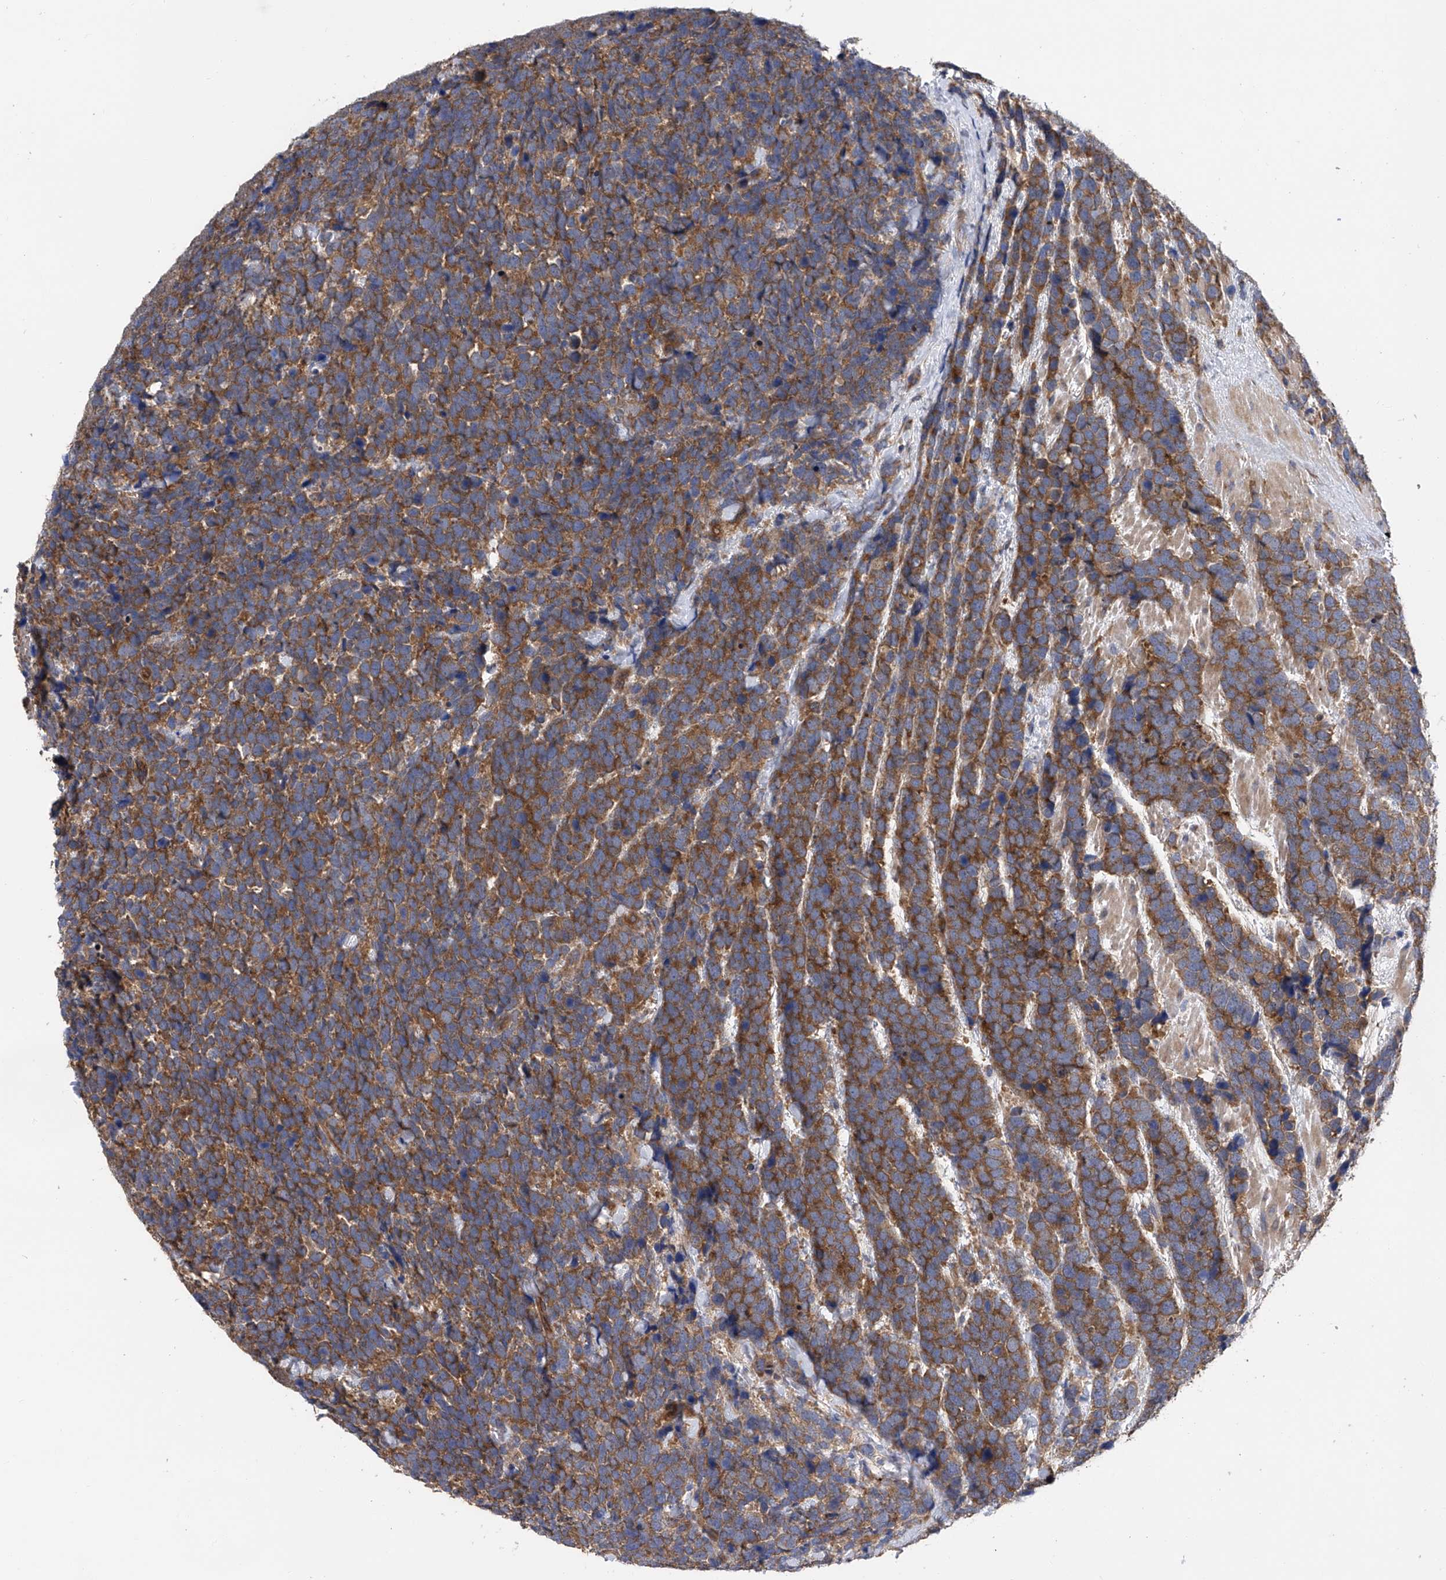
{"staining": {"intensity": "strong", "quantity": ">75%", "location": "cytoplasmic/membranous"}, "tissue": "urothelial cancer", "cell_type": "Tumor cells", "image_type": "cancer", "snomed": [{"axis": "morphology", "description": "Urothelial carcinoma, High grade"}, {"axis": "topography", "description": "Urinary bladder"}], "caption": "This is a histology image of immunohistochemistry staining of urothelial carcinoma (high-grade), which shows strong expression in the cytoplasmic/membranous of tumor cells.", "gene": "PTK2", "patient": {"sex": "female", "age": 82}}